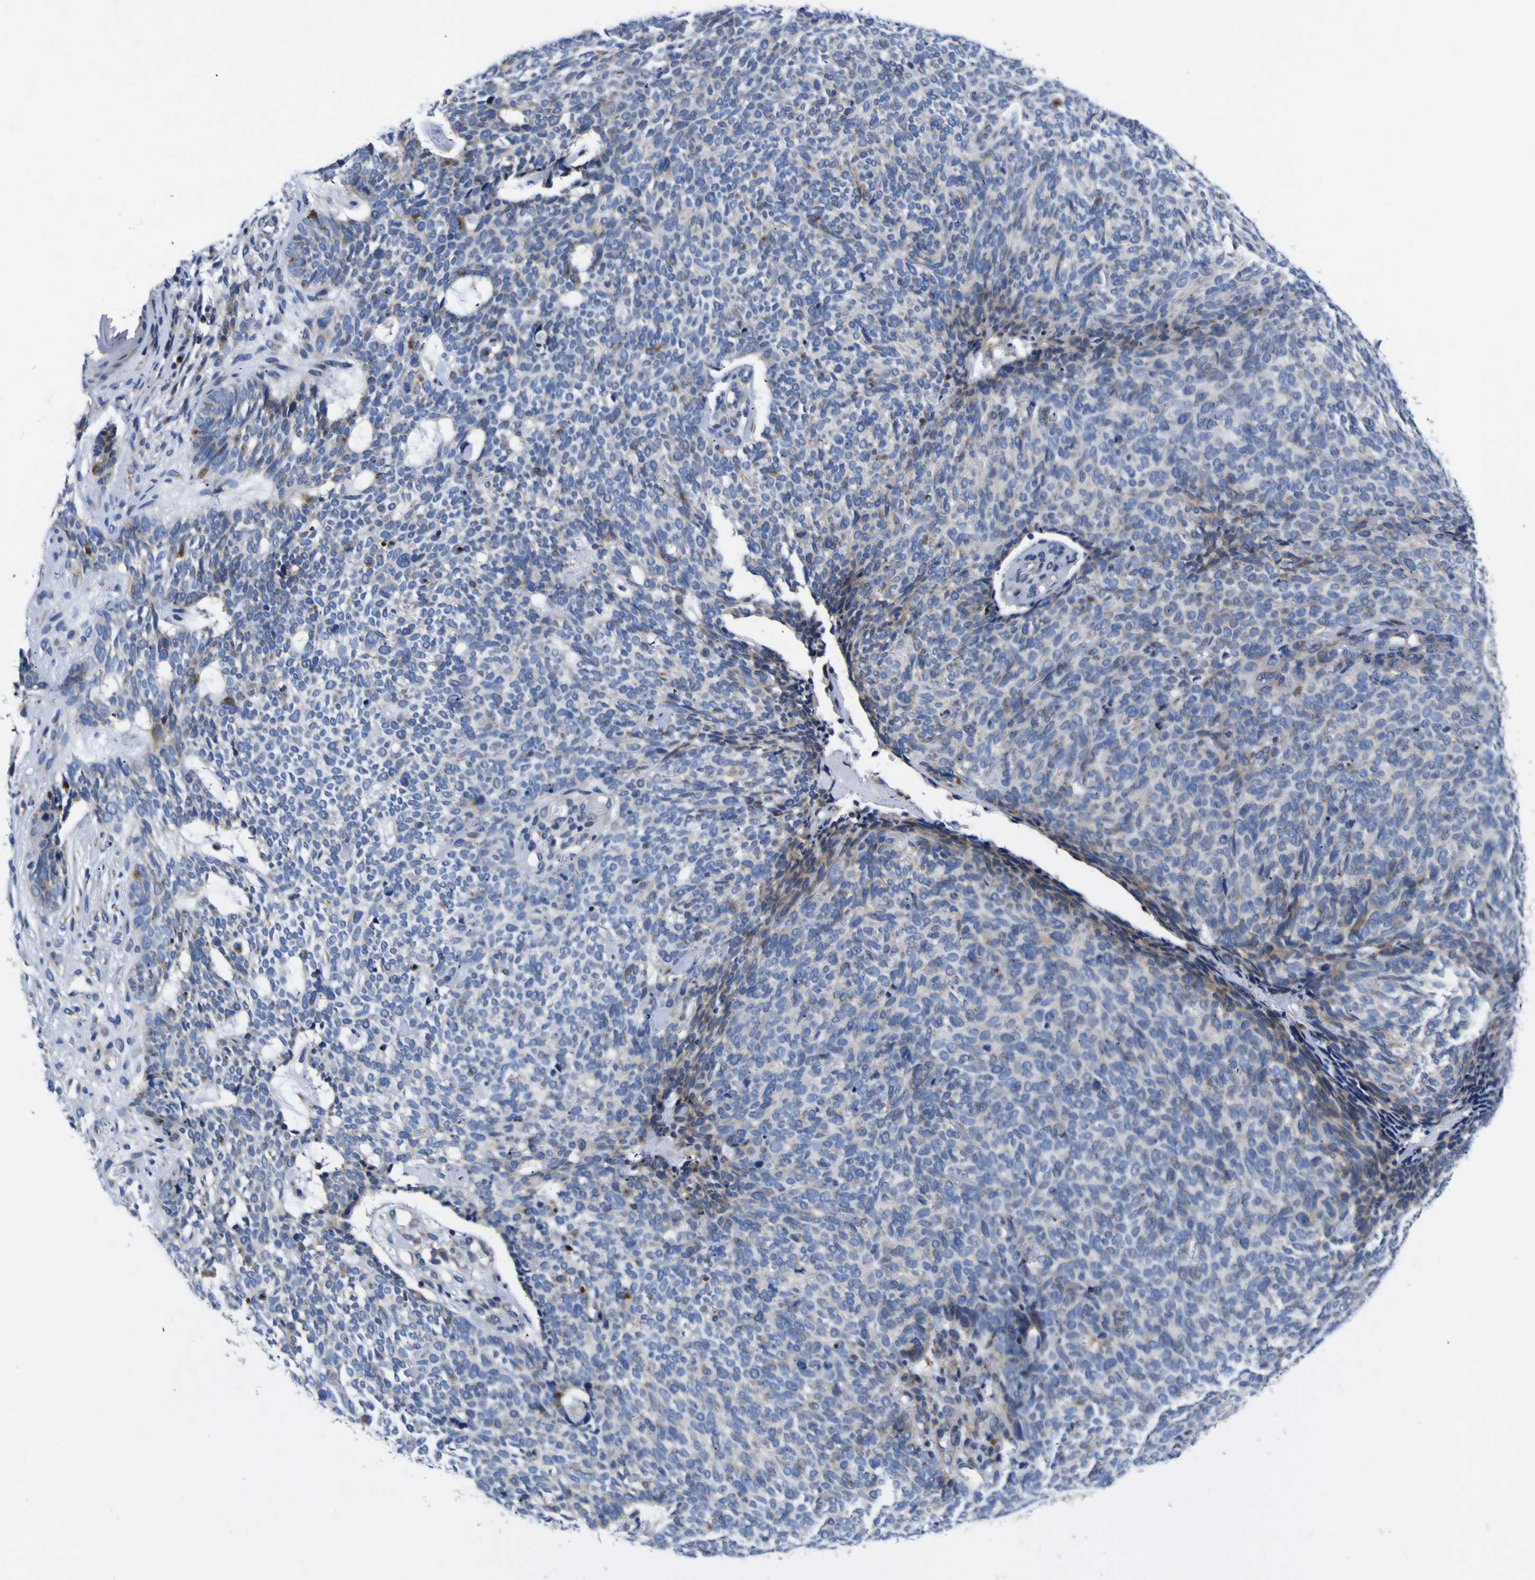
{"staining": {"intensity": "negative", "quantity": "none", "location": "none"}, "tissue": "skin cancer", "cell_type": "Tumor cells", "image_type": "cancer", "snomed": [{"axis": "morphology", "description": "Basal cell carcinoma"}, {"axis": "topography", "description": "Skin"}], "caption": "Tumor cells show no significant staining in skin cancer (basal cell carcinoma). (Stains: DAB (3,3'-diaminobenzidine) immunohistochemistry (IHC) with hematoxylin counter stain, Microscopy: brightfield microscopy at high magnification).", "gene": "COA1", "patient": {"sex": "female", "age": 84}}